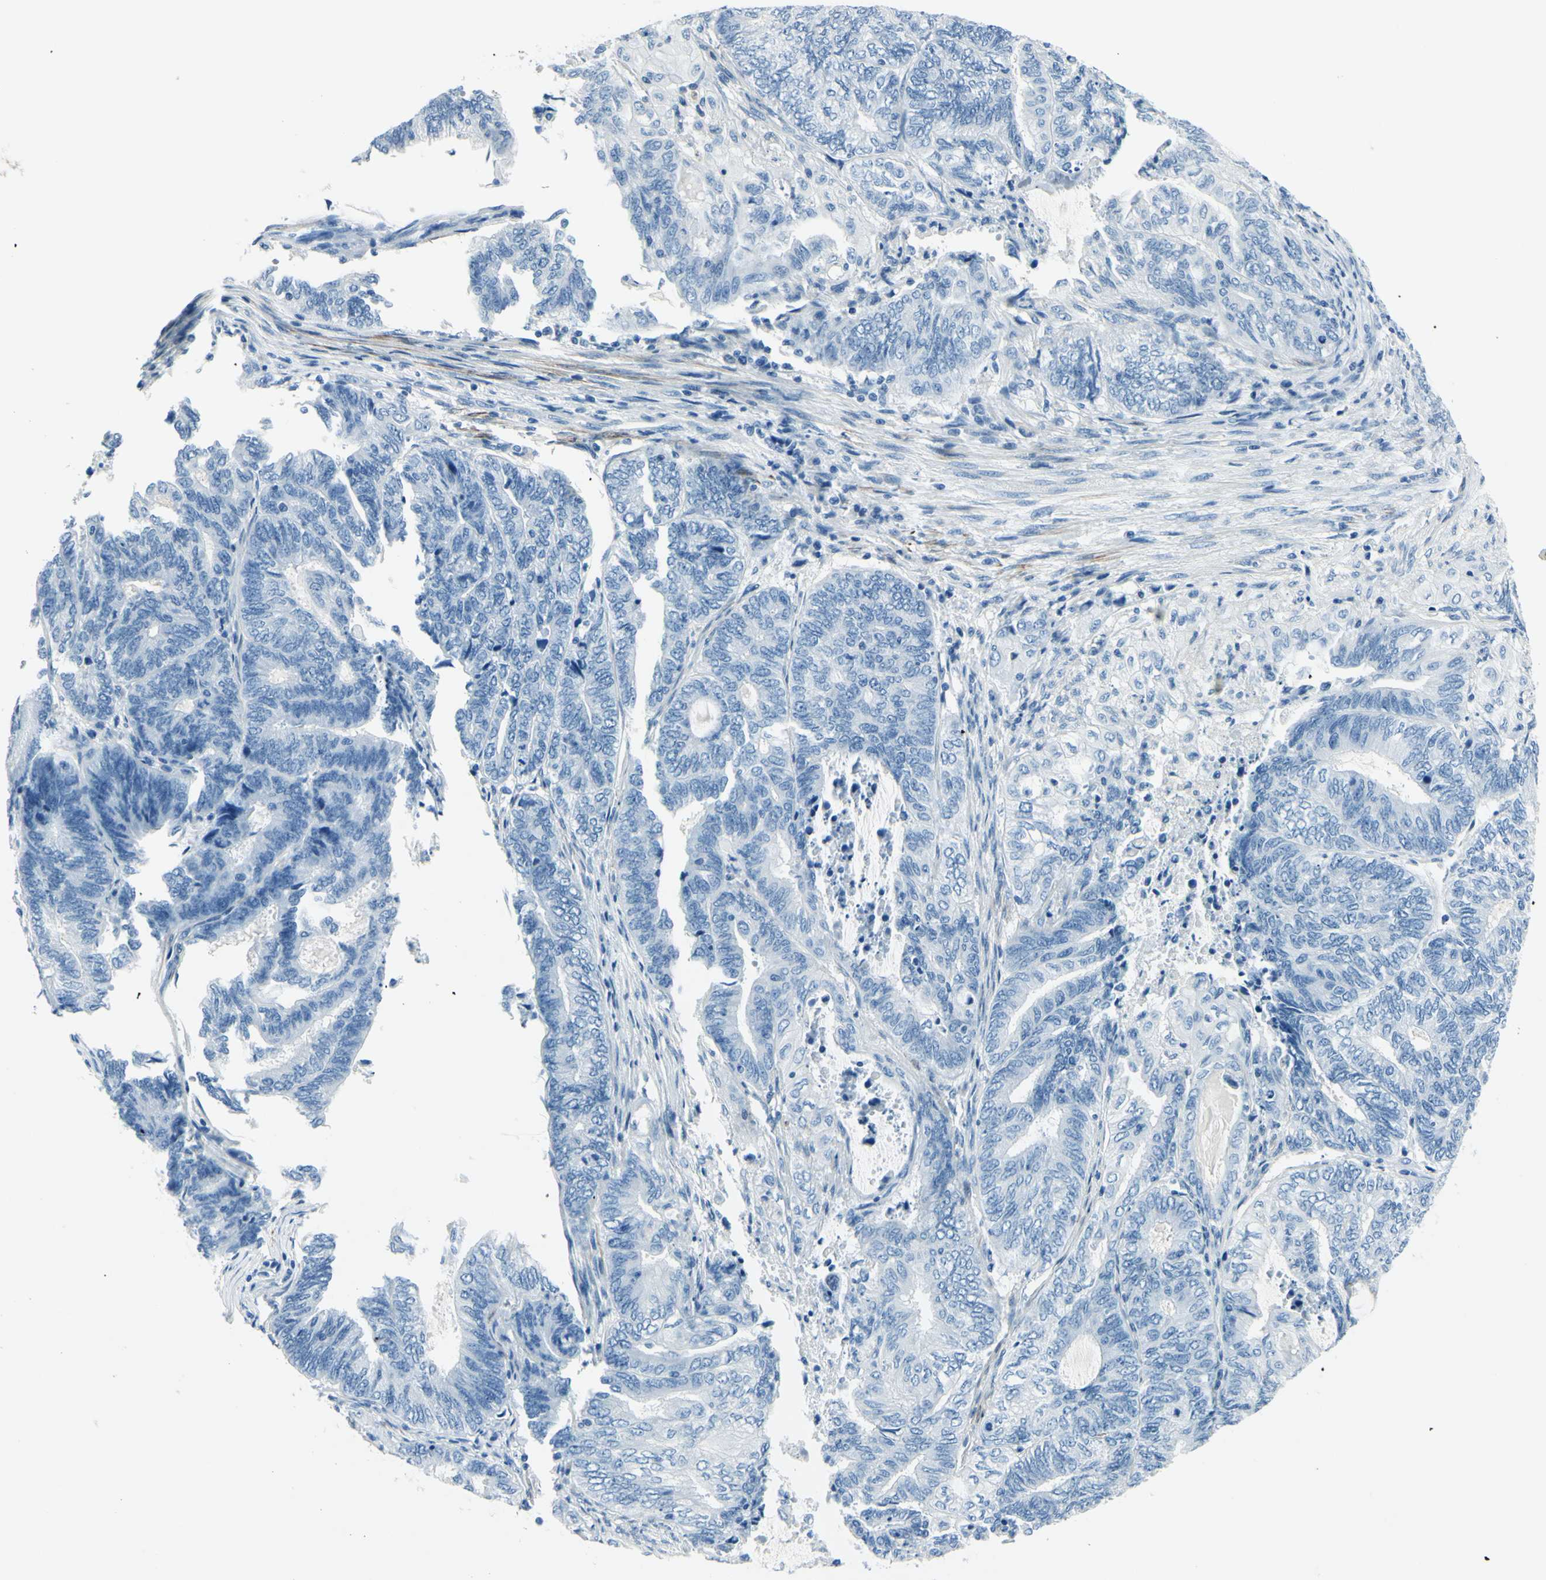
{"staining": {"intensity": "negative", "quantity": "none", "location": "none"}, "tissue": "endometrial cancer", "cell_type": "Tumor cells", "image_type": "cancer", "snomed": [{"axis": "morphology", "description": "Adenocarcinoma, NOS"}, {"axis": "topography", "description": "Uterus"}, {"axis": "topography", "description": "Endometrium"}], "caption": "A photomicrograph of endometrial adenocarcinoma stained for a protein exhibits no brown staining in tumor cells.", "gene": "CDH15", "patient": {"sex": "female", "age": 70}}